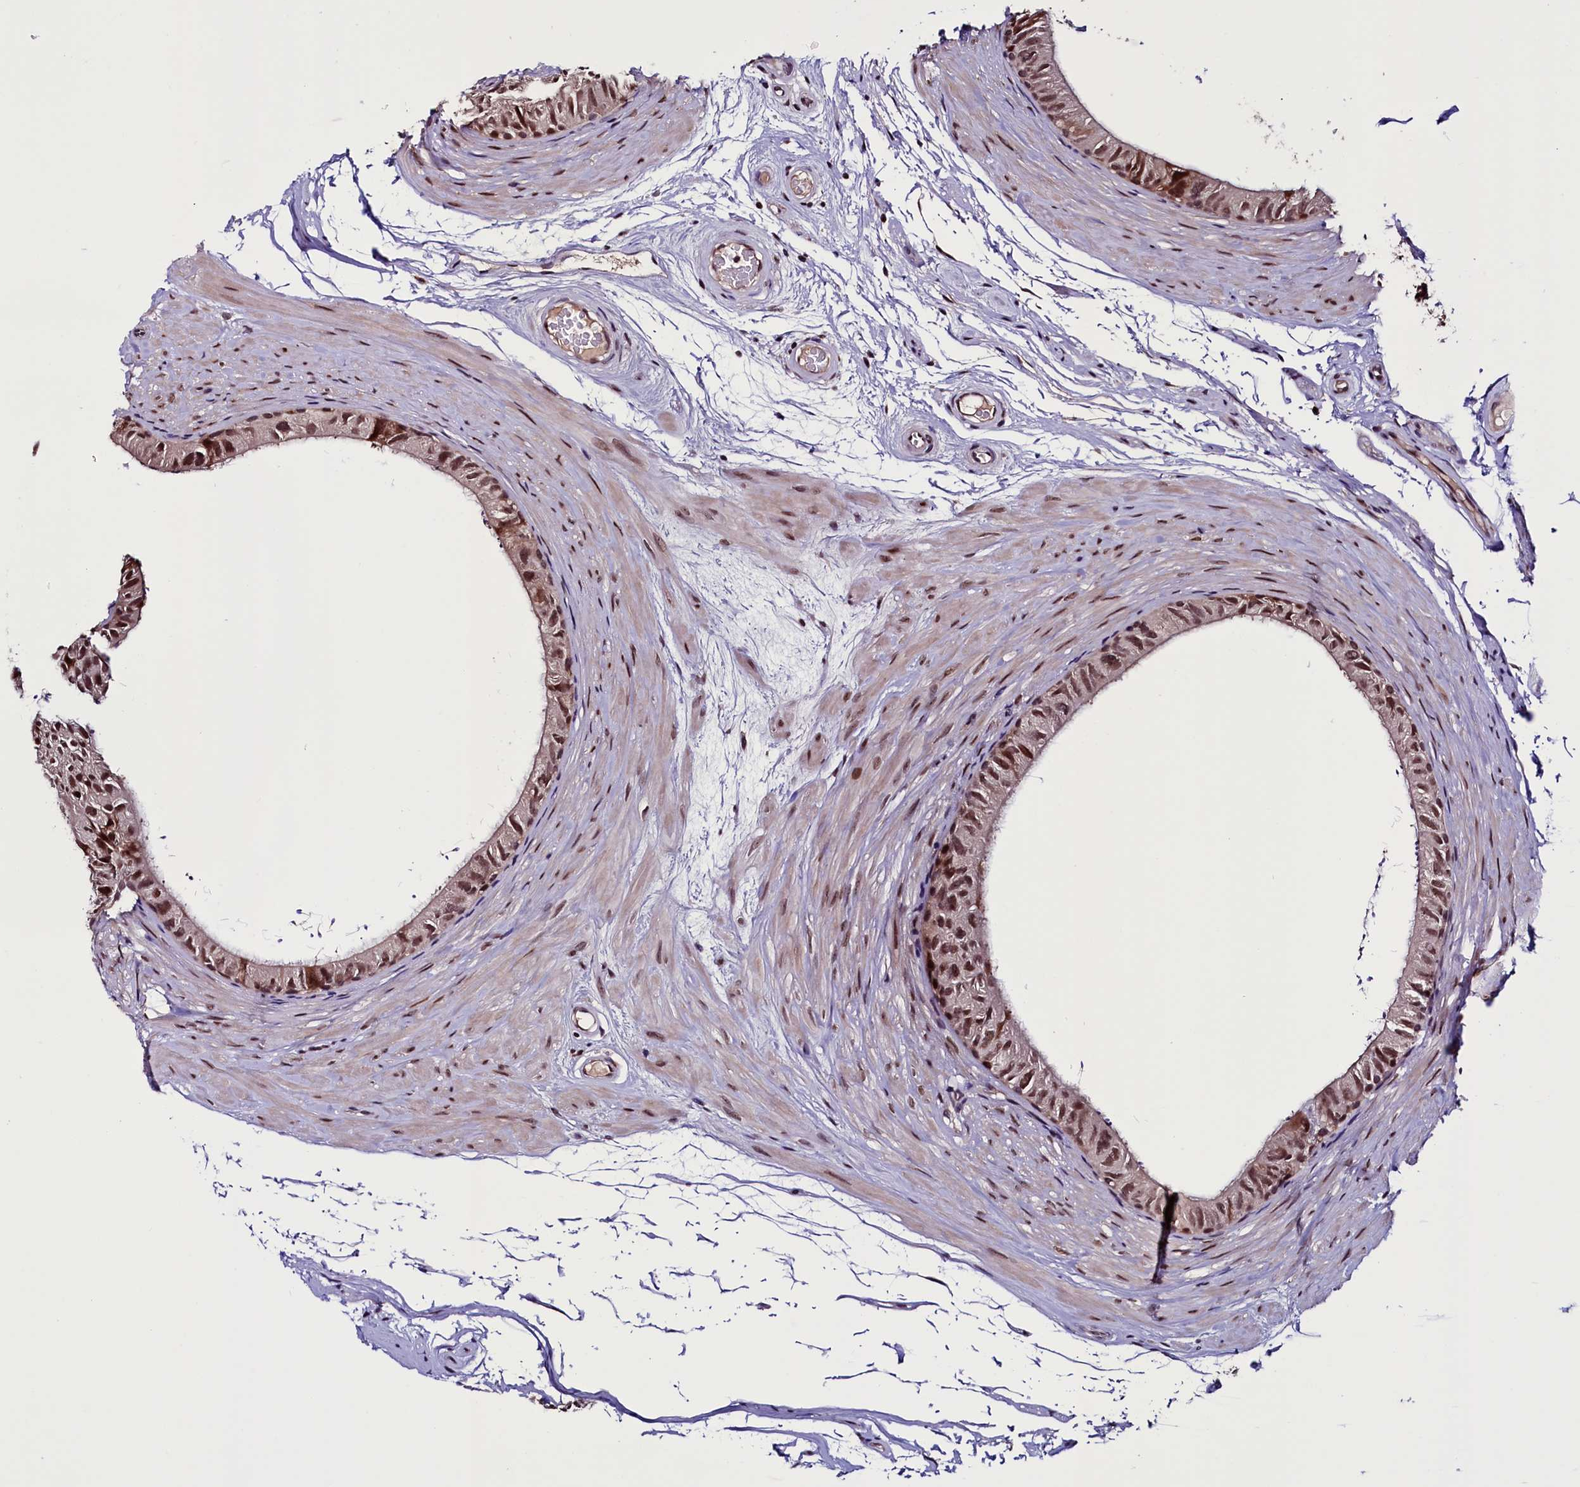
{"staining": {"intensity": "moderate", "quantity": ">75%", "location": "nuclear"}, "tissue": "epididymis", "cell_type": "Glandular cells", "image_type": "normal", "snomed": [{"axis": "morphology", "description": "Normal tissue, NOS"}, {"axis": "topography", "description": "Epididymis"}], "caption": "DAB immunohistochemical staining of normal epididymis shows moderate nuclear protein expression in about >75% of glandular cells.", "gene": "RNMT", "patient": {"sex": "male", "age": 45}}